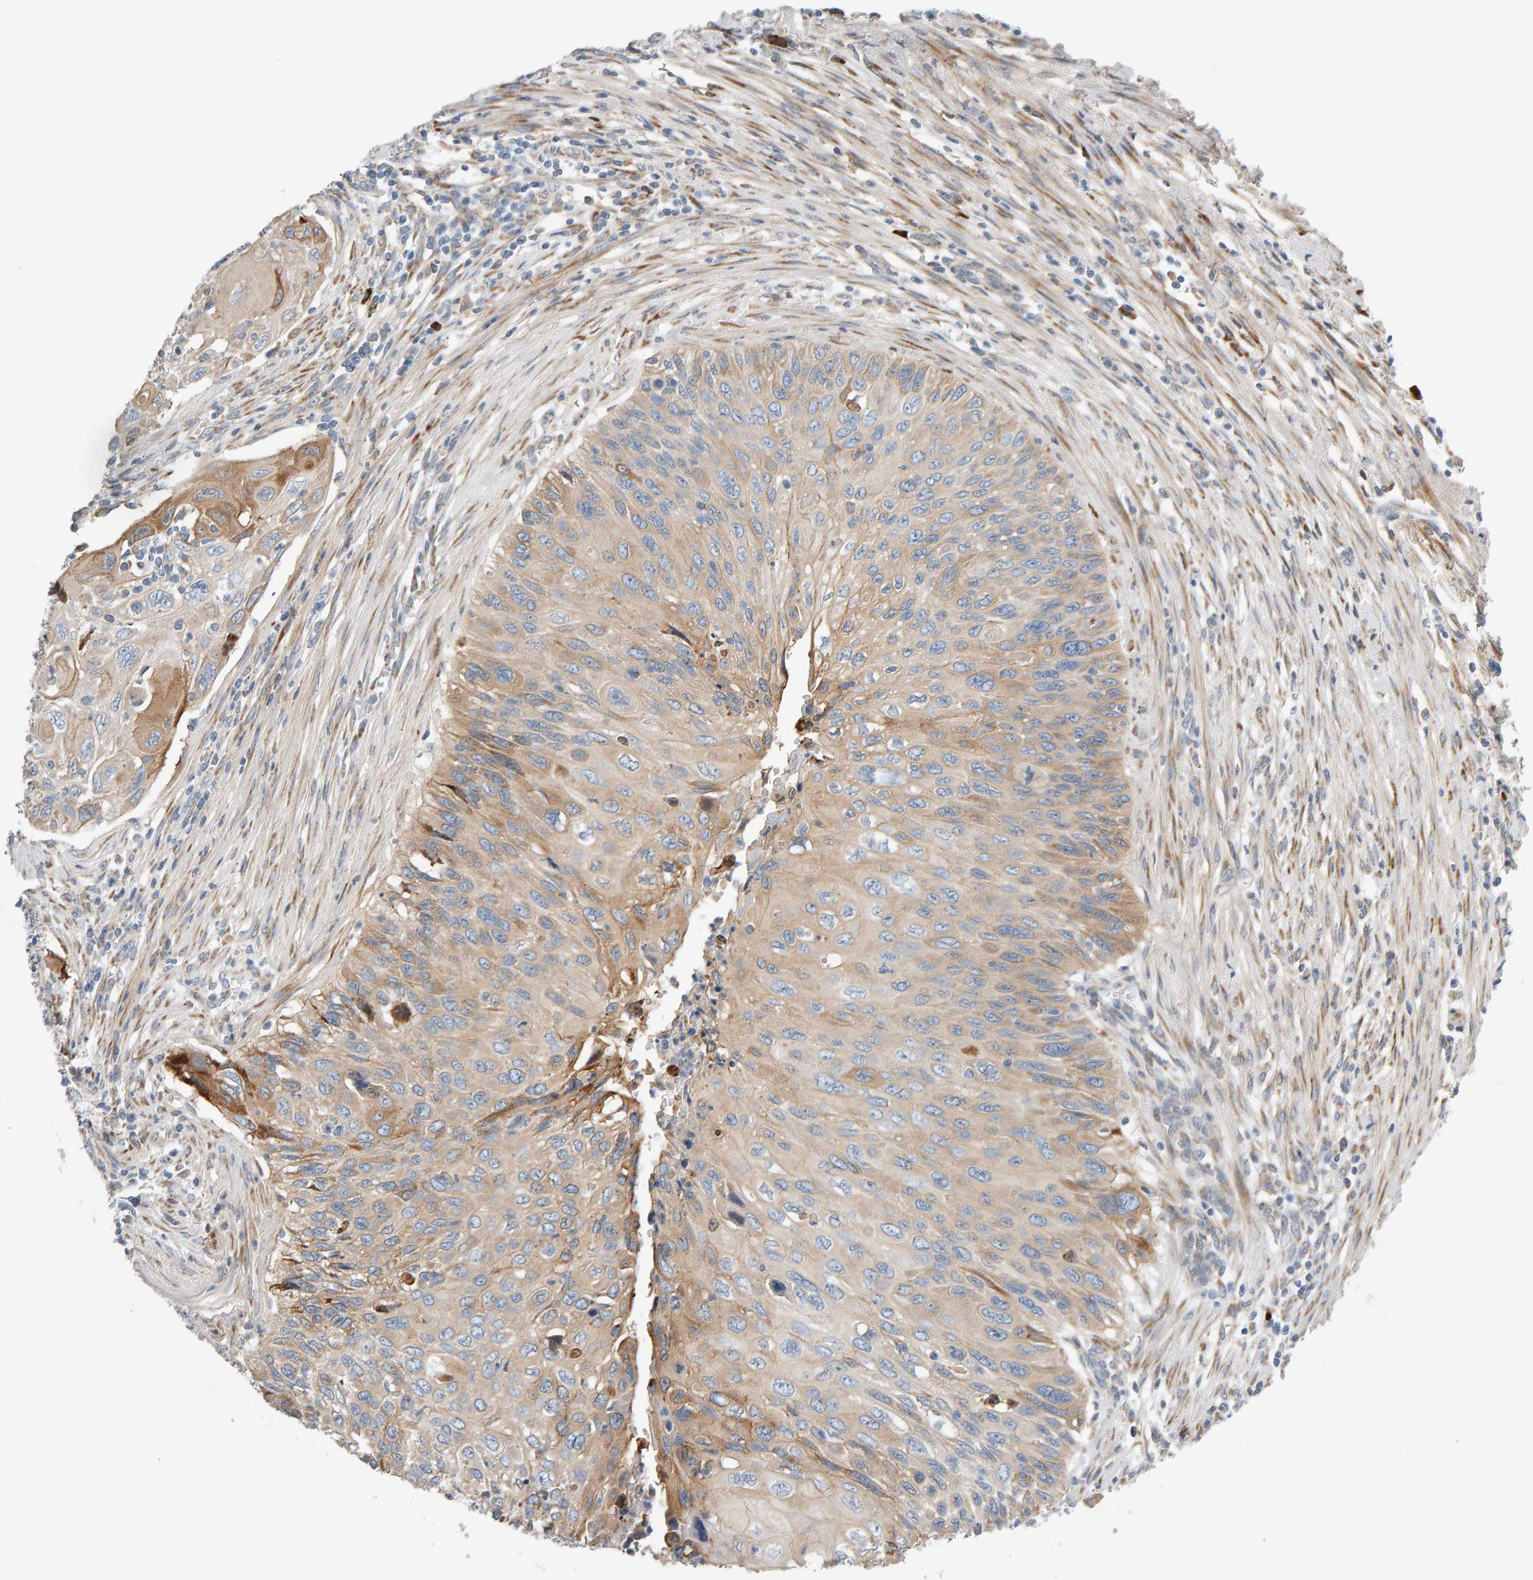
{"staining": {"intensity": "weak", "quantity": "25%-75%", "location": "cytoplasmic/membranous"}, "tissue": "cervical cancer", "cell_type": "Tumor cells", "image_type": "cancer", "snomed": [{"axis": "morphology", "description": "Squamous cell carcinoma, NOS"}, {"axis": "topography", "description": "Cervix"}], "caption": "This micrograph reveals IHC staining of cervical cancer, with low weak cytoplasmic/membranous staining in about 25%-75% of tumor cells.", "gene": "ENGASE", "patient": {"sex": "female", "age": 70}}